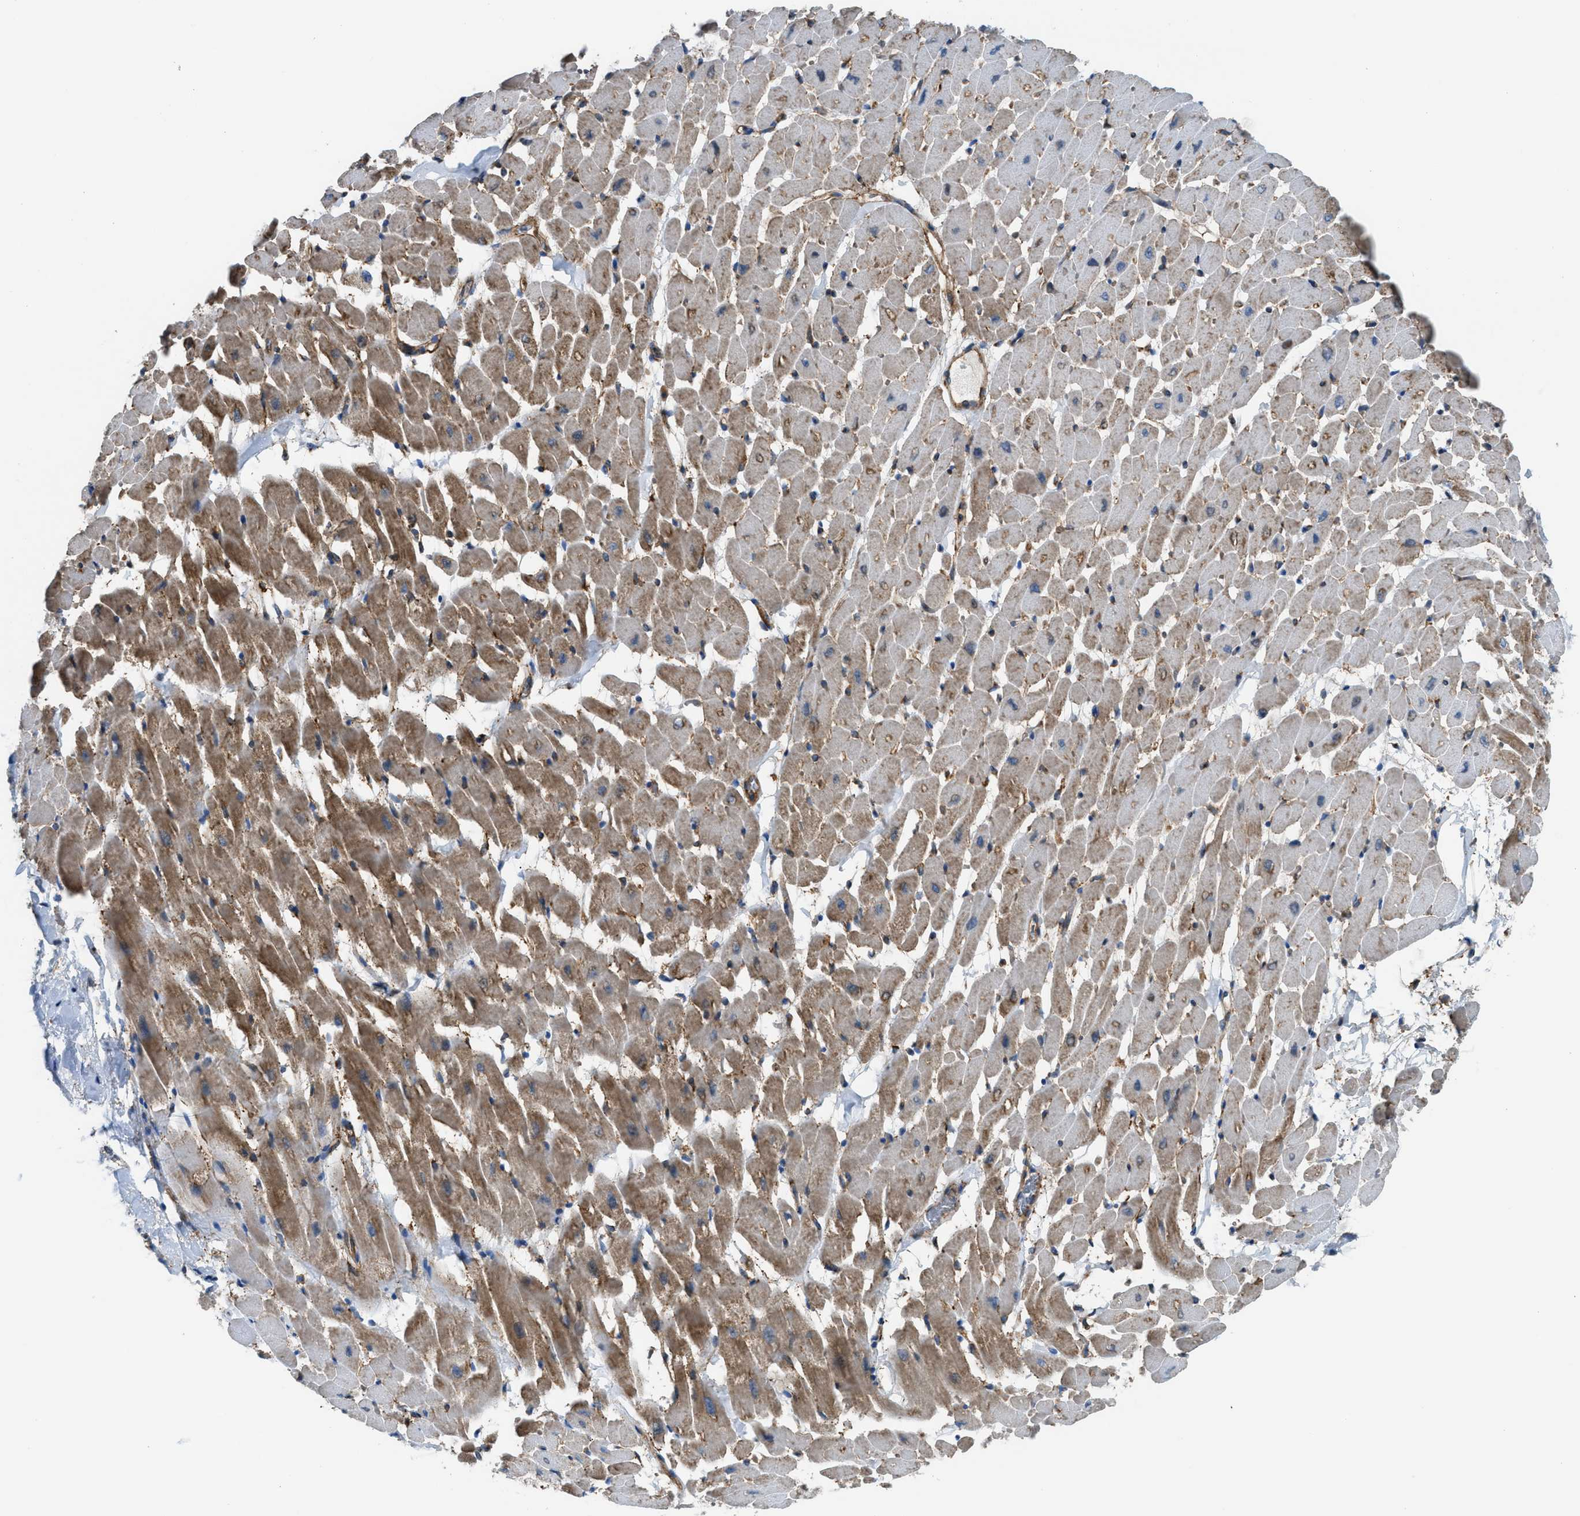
{"staining": {"intensity": "moderate", "quantity": ">75%", "location": "cytoplasmic/membranous"}, "tissue": "heart muscle", "cell_type": "Cardiomyocytes", "image_type": "normal", "snomed": [{"axis": "morphology", "description": "Normal tissue, NOS"}, {"axis": "topography", "description": "Heart"}], "caption": "IHC (DAB) staining of normal human heart muscle exhibits moderate cytoplasmic/membranous protein staining in approximately >75% of cardiomyocytes.", "gene": "SLC10A3", "patient": {"sex": "male", "age": 45}}